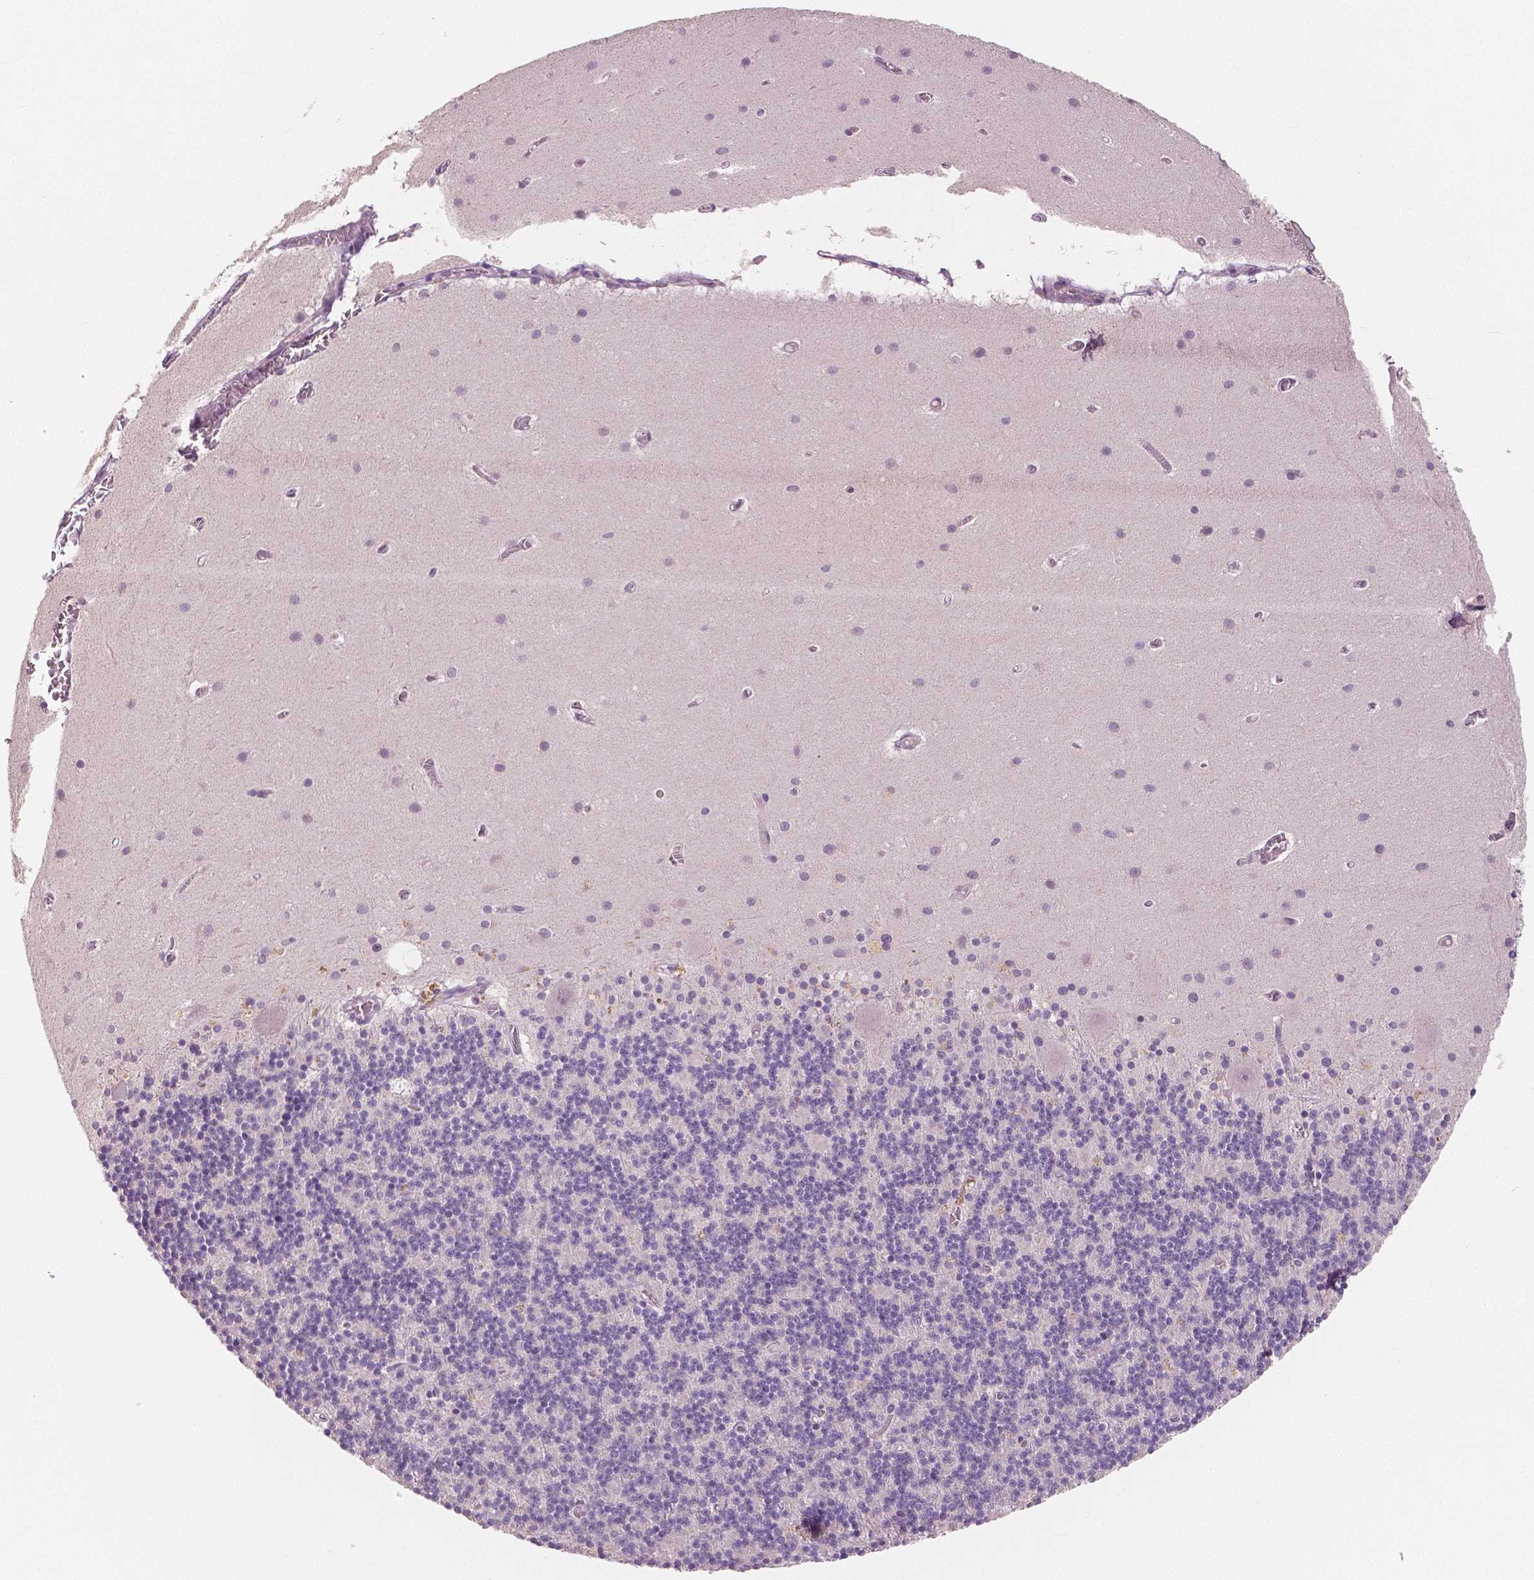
{"staining": {"intensity": "negative", "quantity": "none", "location": "none"}, "tissue": "cerebellum", "cell_type": "Cells in granular layer", "image_type": "normal", "snomed": [{"axis": "morphology", "description": "Normal tissue, NOS"}, {"axis": "topography", "description": "Cerebellum"}], "caption": "A micrograph of cerebellum stained for a protein reveals no brown staining in cells in granular layer. The staining is performed using DAB brown chromogen with nuclei counter-stained in using hematoxylin.", "gene": "RNASE7", "patient": {"sex": "male", "age": 70}}